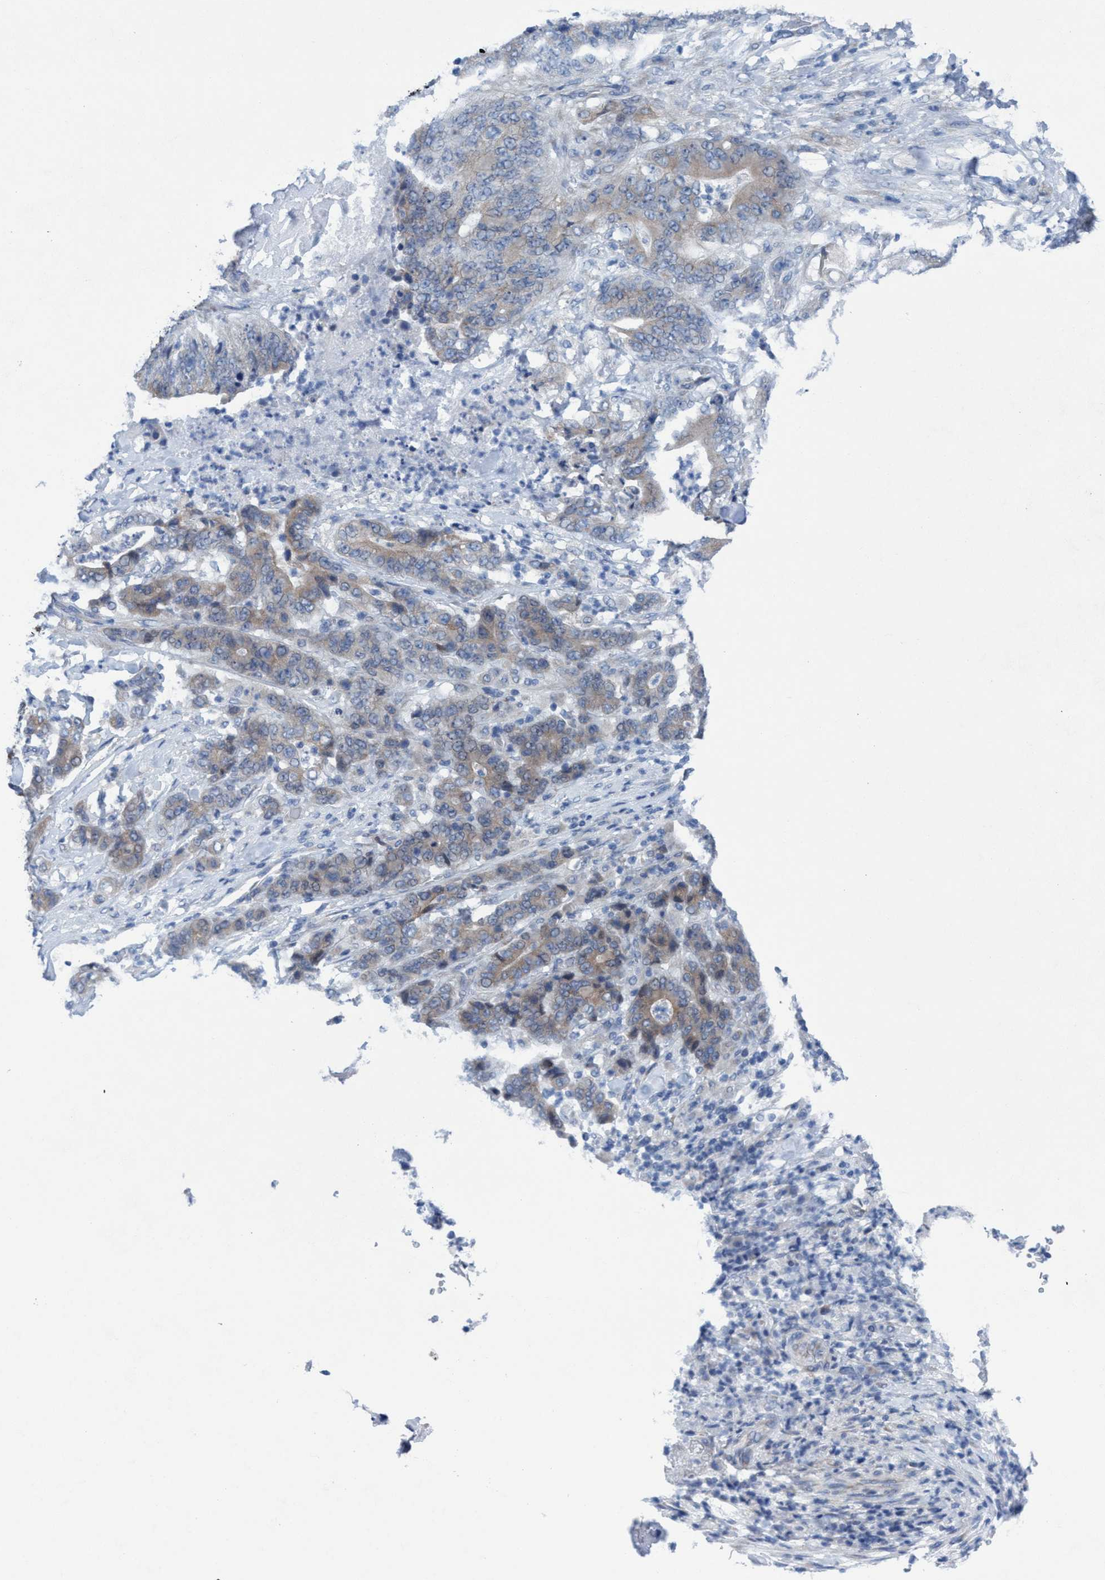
{"staining": {"intensity": "weak", "quantity": ">75%", "location": "cytoplasmic/membranous"}, "tissue": "stomach cancer", "cell_type": "Tumor cells", "image_type": "cancer", "snomed": [{"axis": "morphology", "description": "Adenocarcinoma, NOS"}, {"axis": "topography", "description": "Stomach"}], "caption": "Protein staining exhibits weak cytoplasmic/membranous staining in about >75% of tumor cells in stomach cancer (adenocarcinoma).", "gene": "RSAD1", "patient": {"sex": "female", "age": 73}}